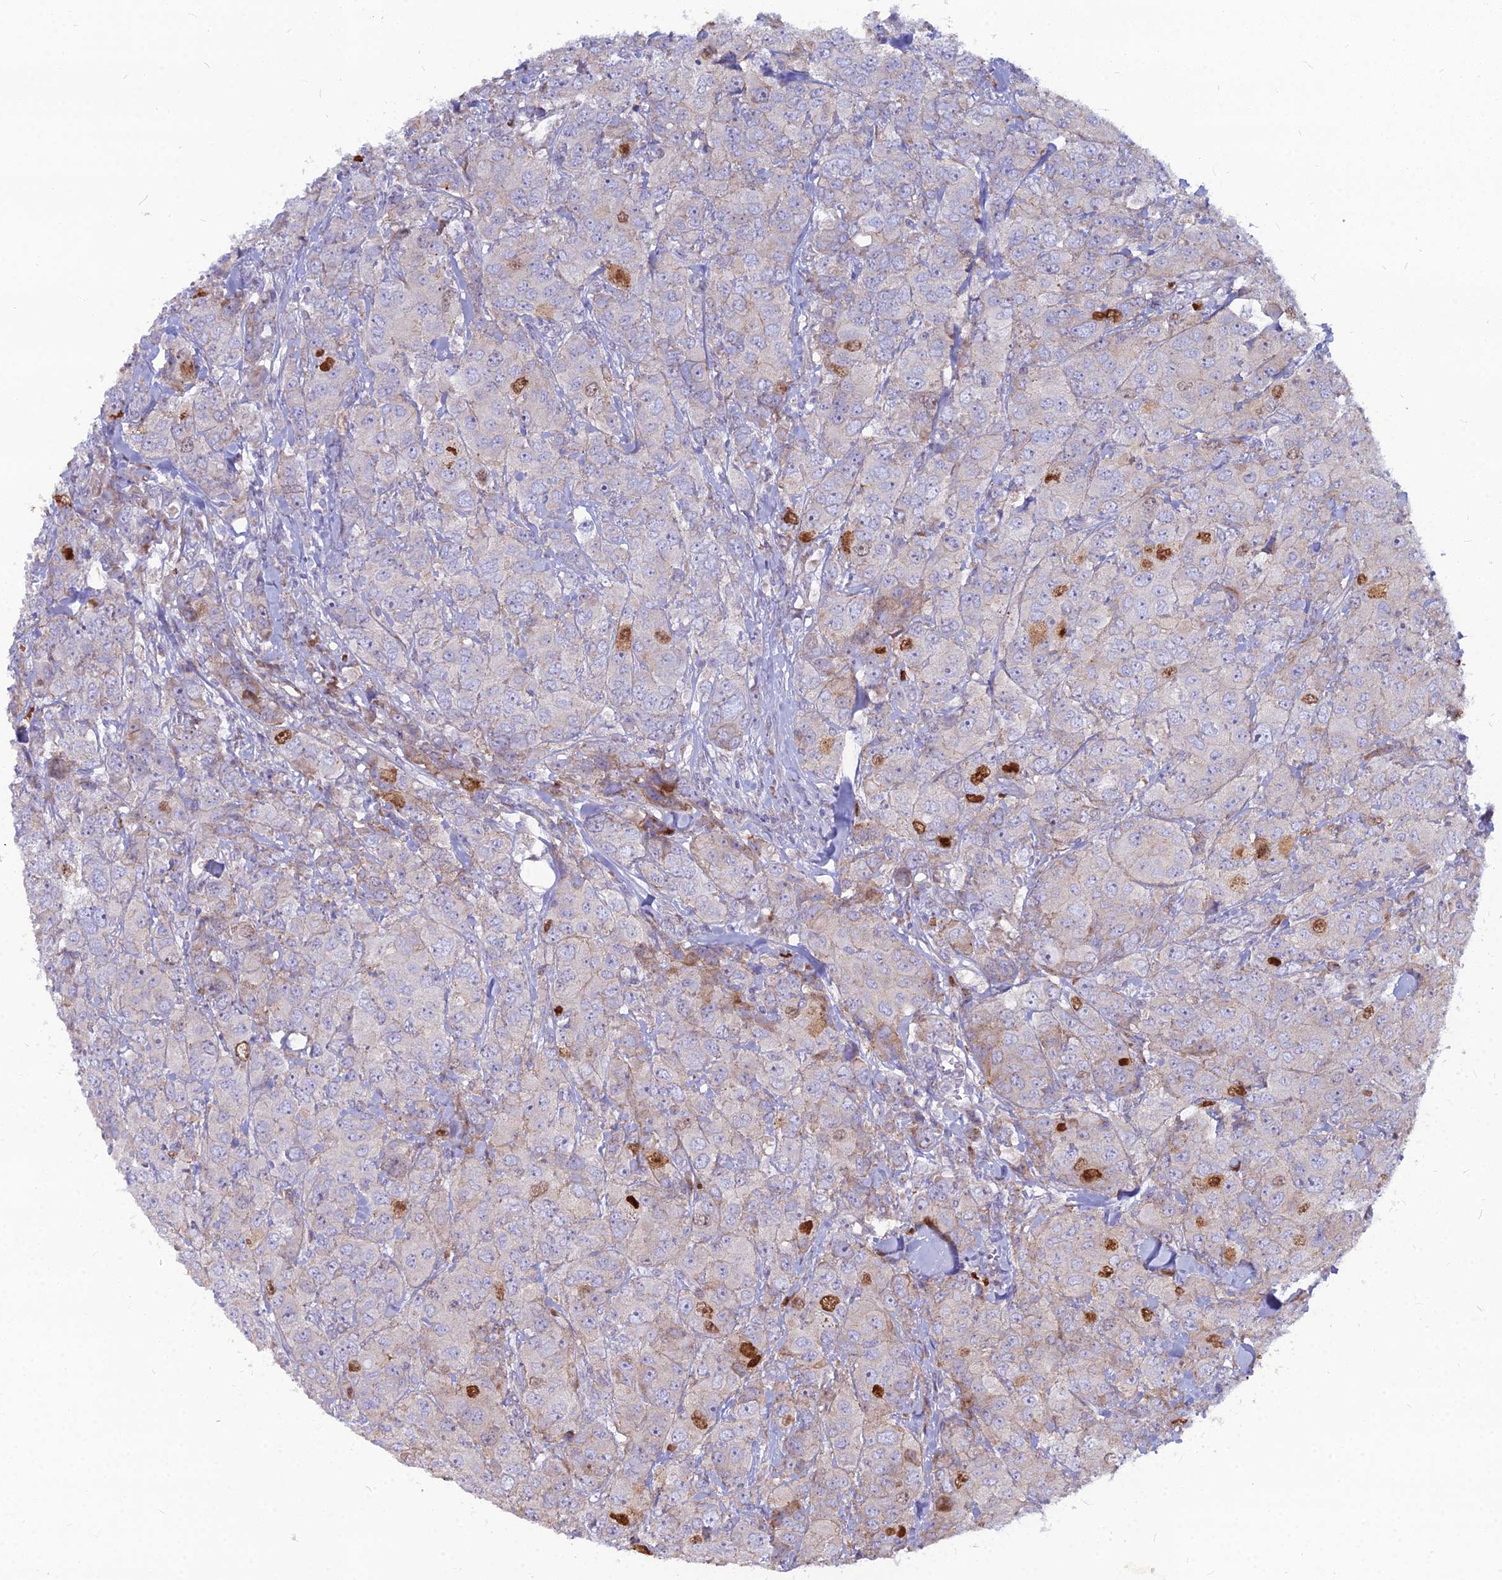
{"staining": {"intensity": "moderate", "quantity": "<25%", "location": "nuclear"}, "tissue": "breast cancer", "cell_type": "Tumor cells", "image_type": "cancer", "snomed": [{"axis": "morphology", "description": "Duct carcinoma"}, {"axis": "topography", "description": "Breast"}], "caption": "Protein staining by immunohistochemistry demonstrates moderate nuclear expression in about <25% of tumor cells in breast cancer.", "gene": "NUSAP1", "patient": {"sex": "female", "age": 43}}